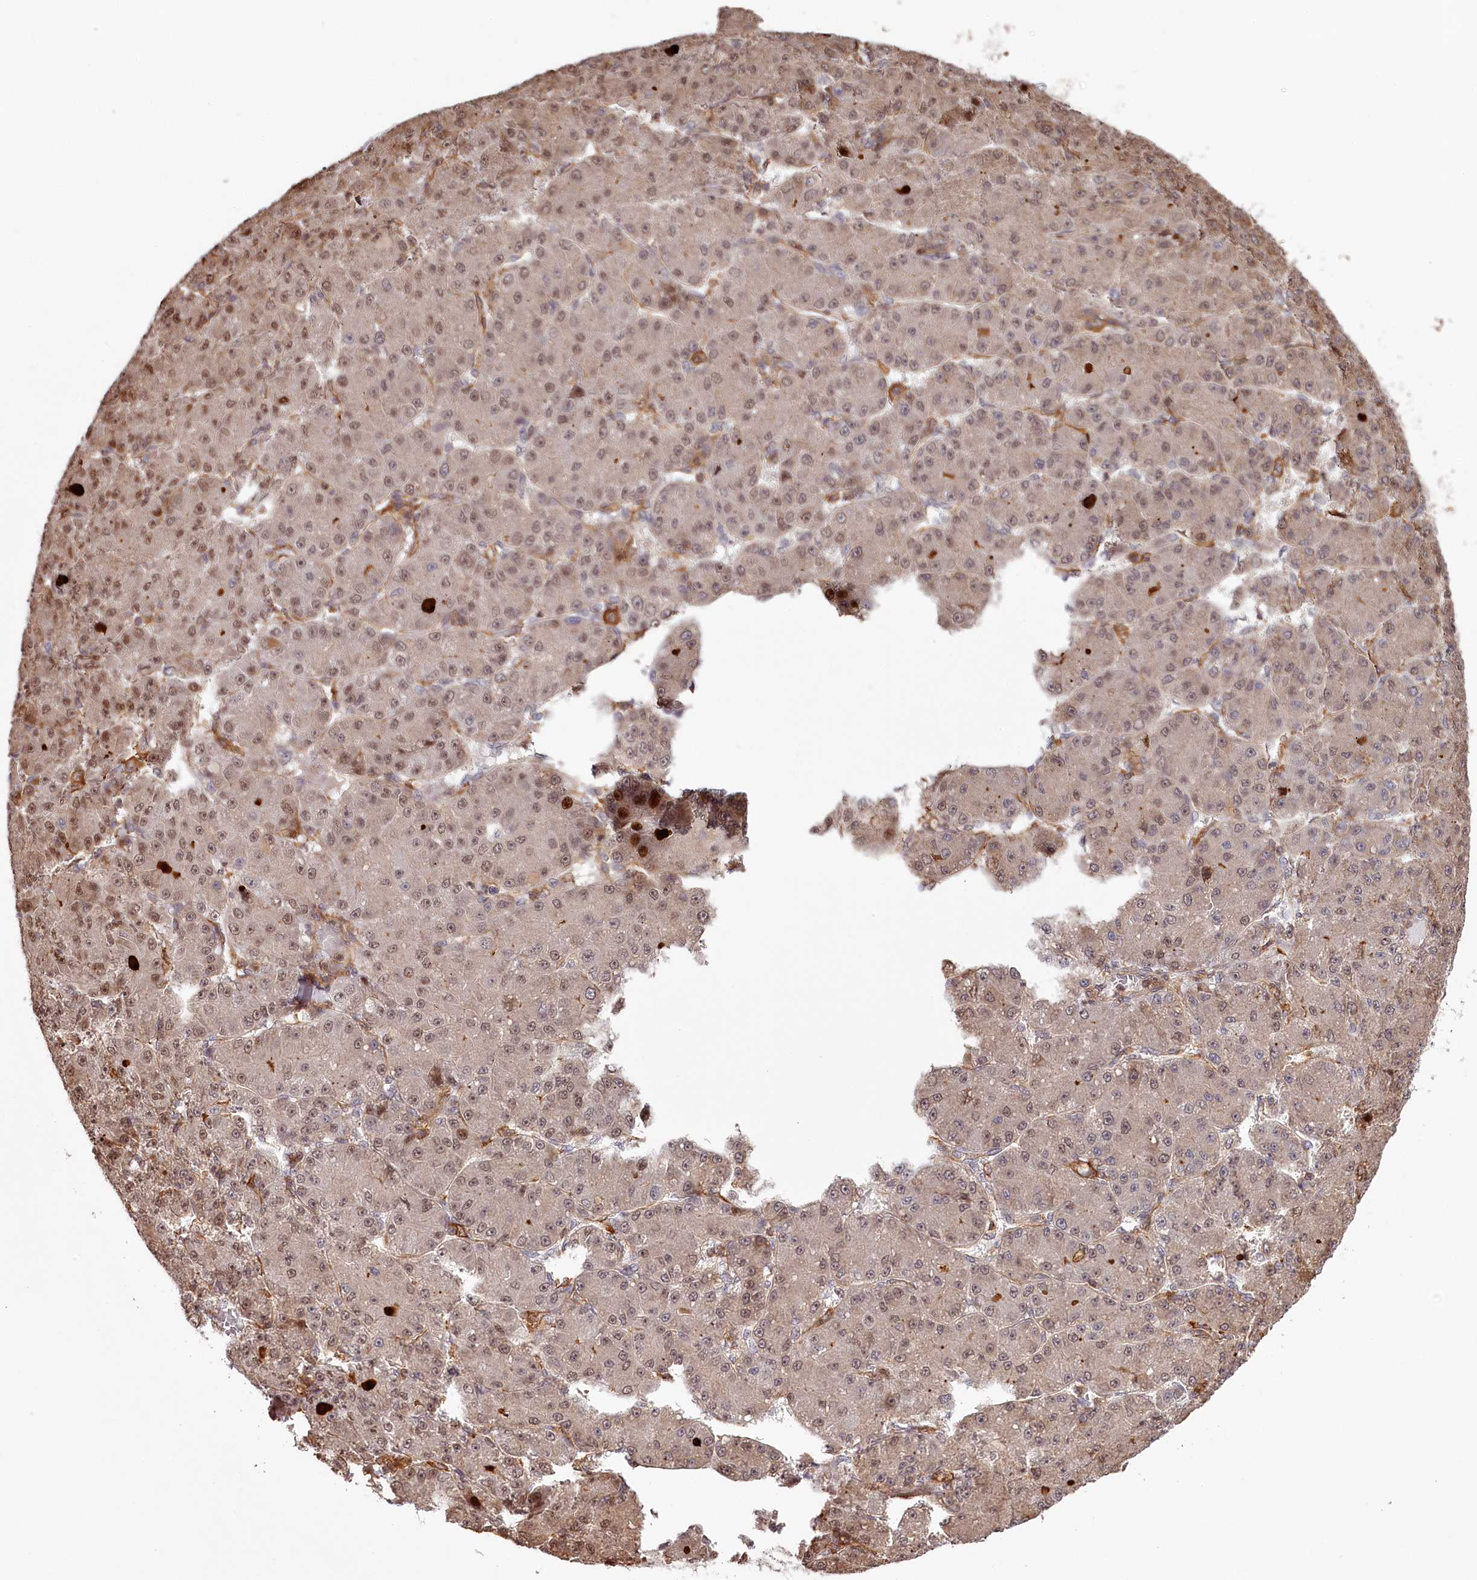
{"staining": {"intensity": "weak", "quantity": "25%-75%", "location": "nuclear"}, "tissue": "liver cancer", "cell_type": "Tumor cells", "image_type": "cancer", "snomed": [{"axis": "morphology", "description": "Carcinoma, Hepatocellular, NOS"}, {"axis": "topography", "description": "Liver"}], "caption": "Immunohistochemical staining of liver cancer exhibits low levels of weak nuclear positivity in about 25%-75% of tumor cells.", "gene": "KIF14", "patient": {"sex": "male", "age": 67}}